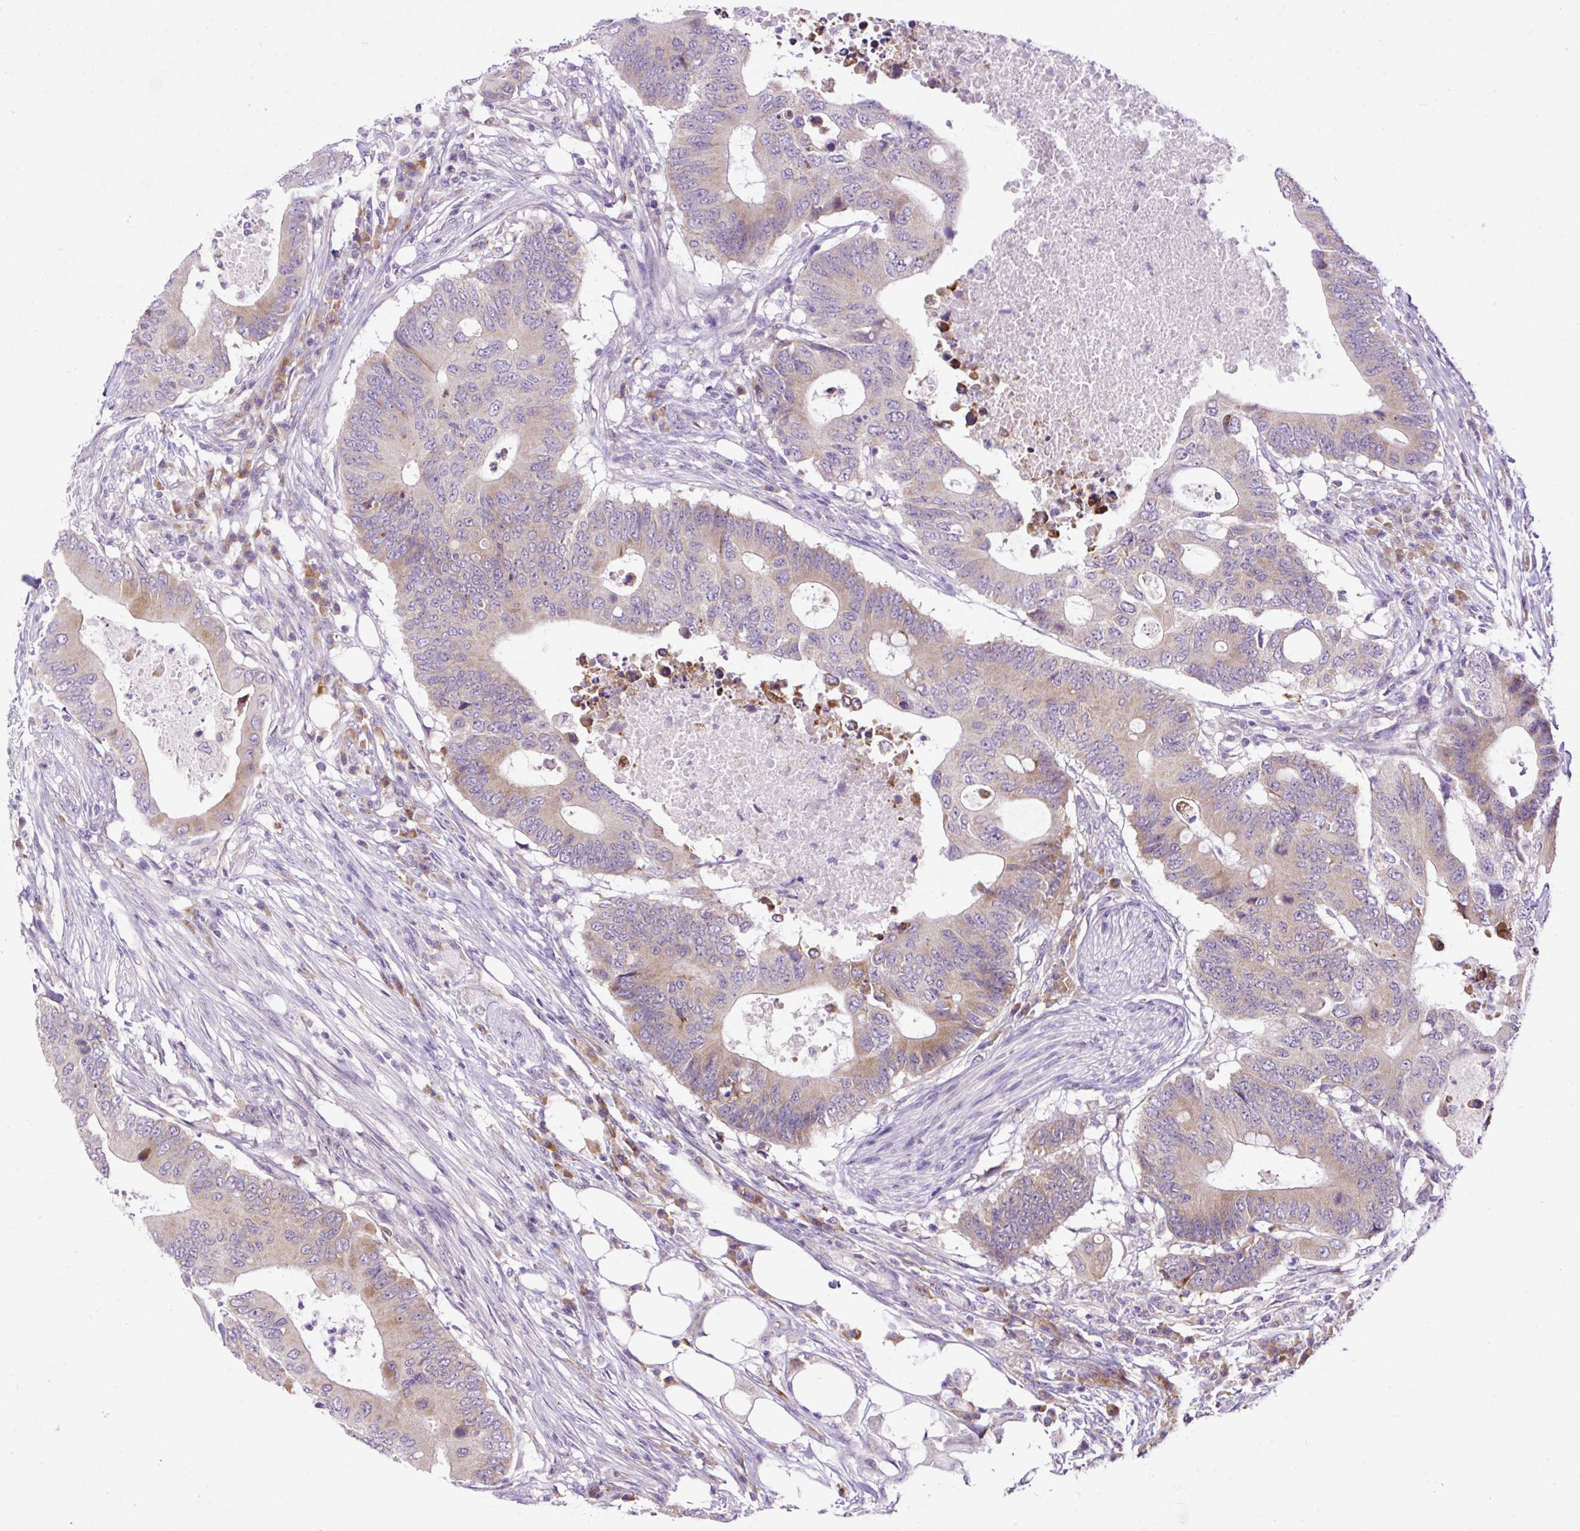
{"staining": {"intensity": "weak", "quantity": "25%-75%", "location": "cytoplasmic/membranous"}, "tissue": "colorectal cancer", "cell_type": "Tumor cells", "image_type": "cancer", "snomed": [{"axis": "morphology", "description": "Adenocarcinoma, NOS"}, {"axis": "topography", "description": "Colon"}], "caption": "Protein staining of adenocarcinoma (colorectal) tissue shows weak cytoplasmic/membranous positivity in about 25%-75% of tumor cells. (Brightfield microscopy of DAB IHC at high magnification).", "gene": "FMC1", "patient": {"sex": "male", "age": 71}}